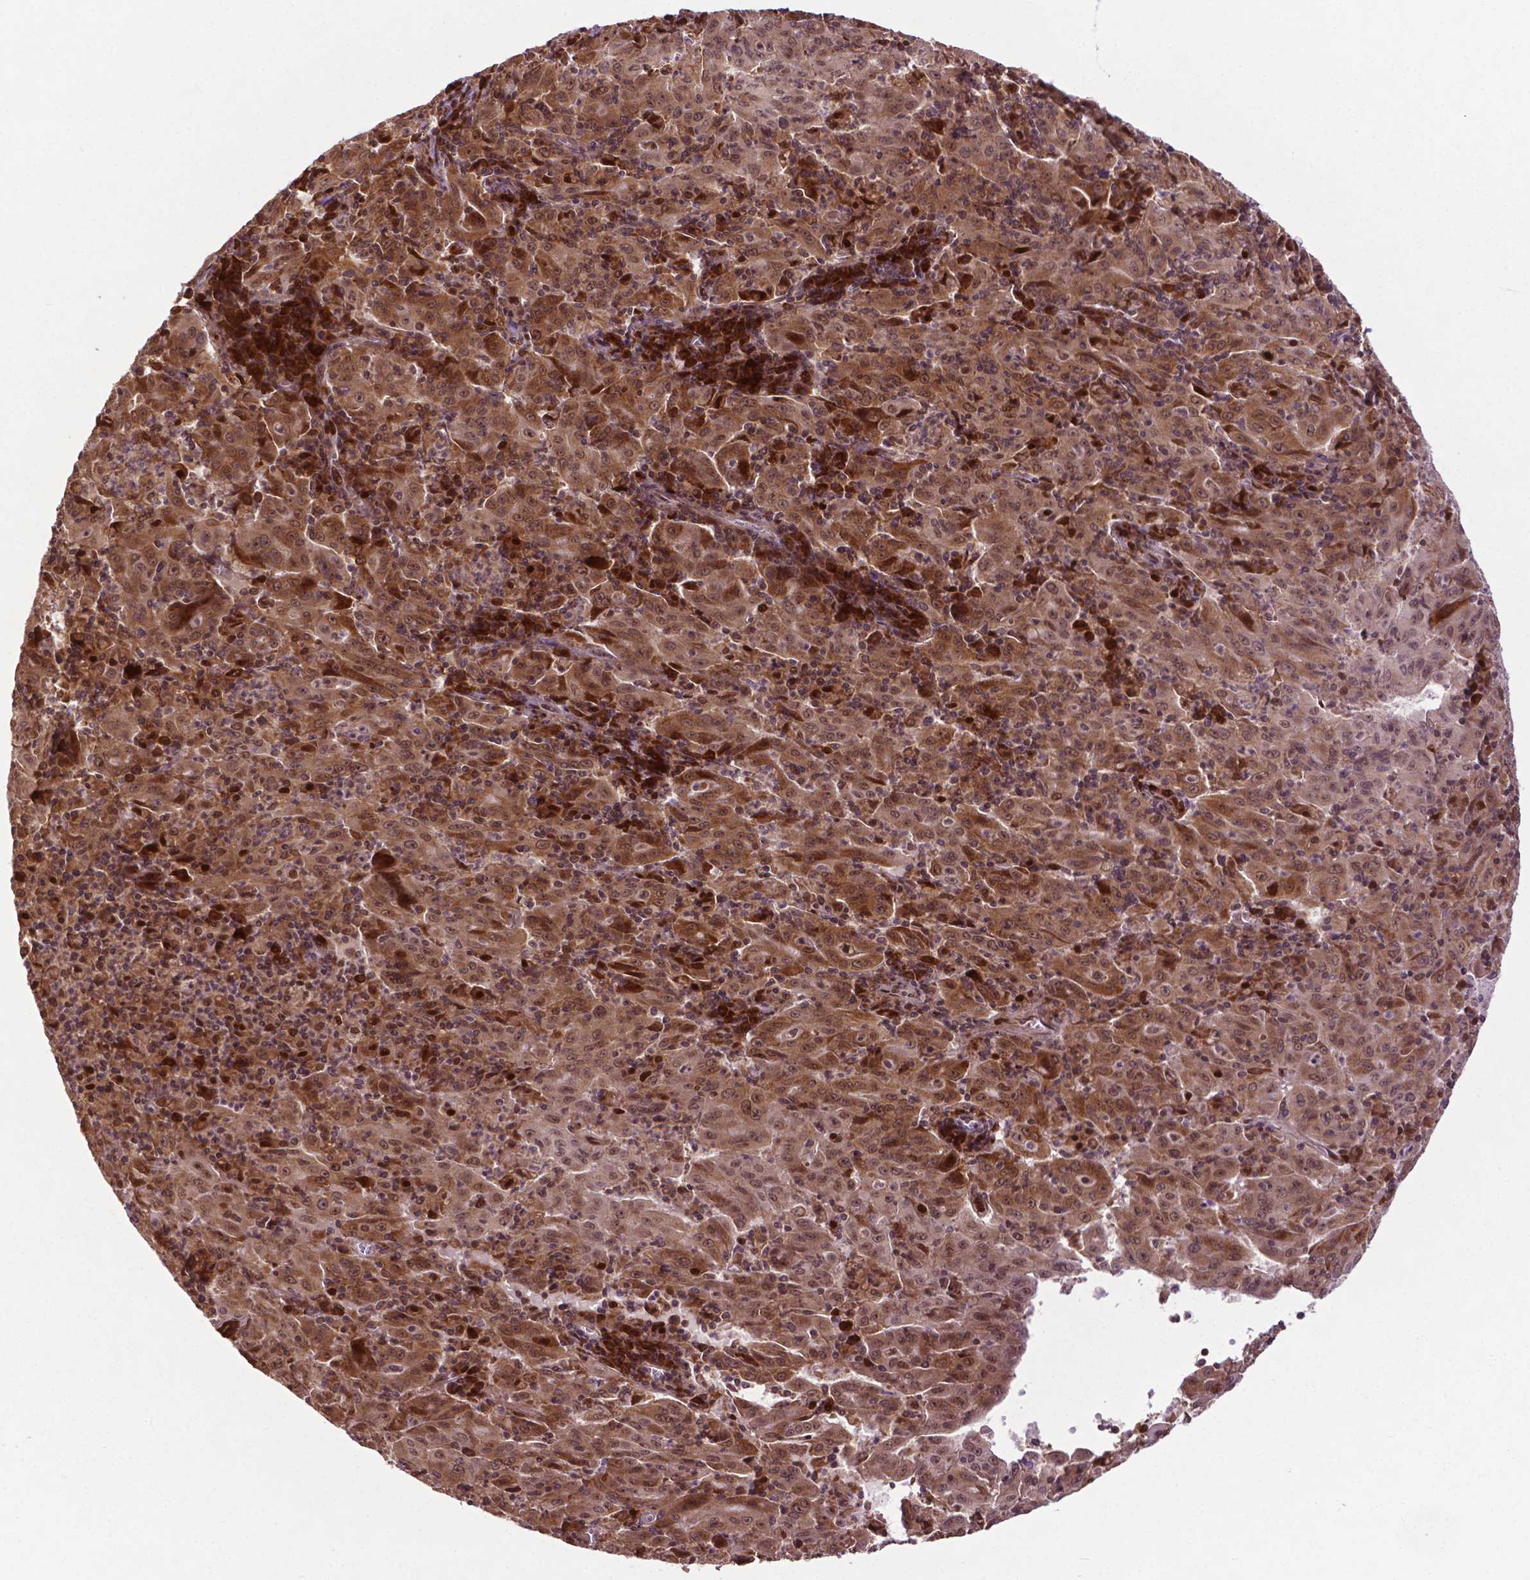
{"staining": {"intensity": "moderate", "quantity": ">75%", "location": "cytoplasmic/membranous,nuclear"}, "tissue": "pancreatic cancer", "cell_type": "Tumor cells", "image_type": "cancer", "snomed": [{"axis": "morphology", "description": "Adenocarcinoma, NOS"}, {"axis": "topography", "description": "Pancreas"}], "caption": "The immunohistochemical stain shows moderate cytoplasmic/membranous and nuclear positivity in tumor cells of pancreatic cancer (adenocarcinoma) tissue.", "gene": "TMX2", "patient": {"sex": "male", "age": 63}}